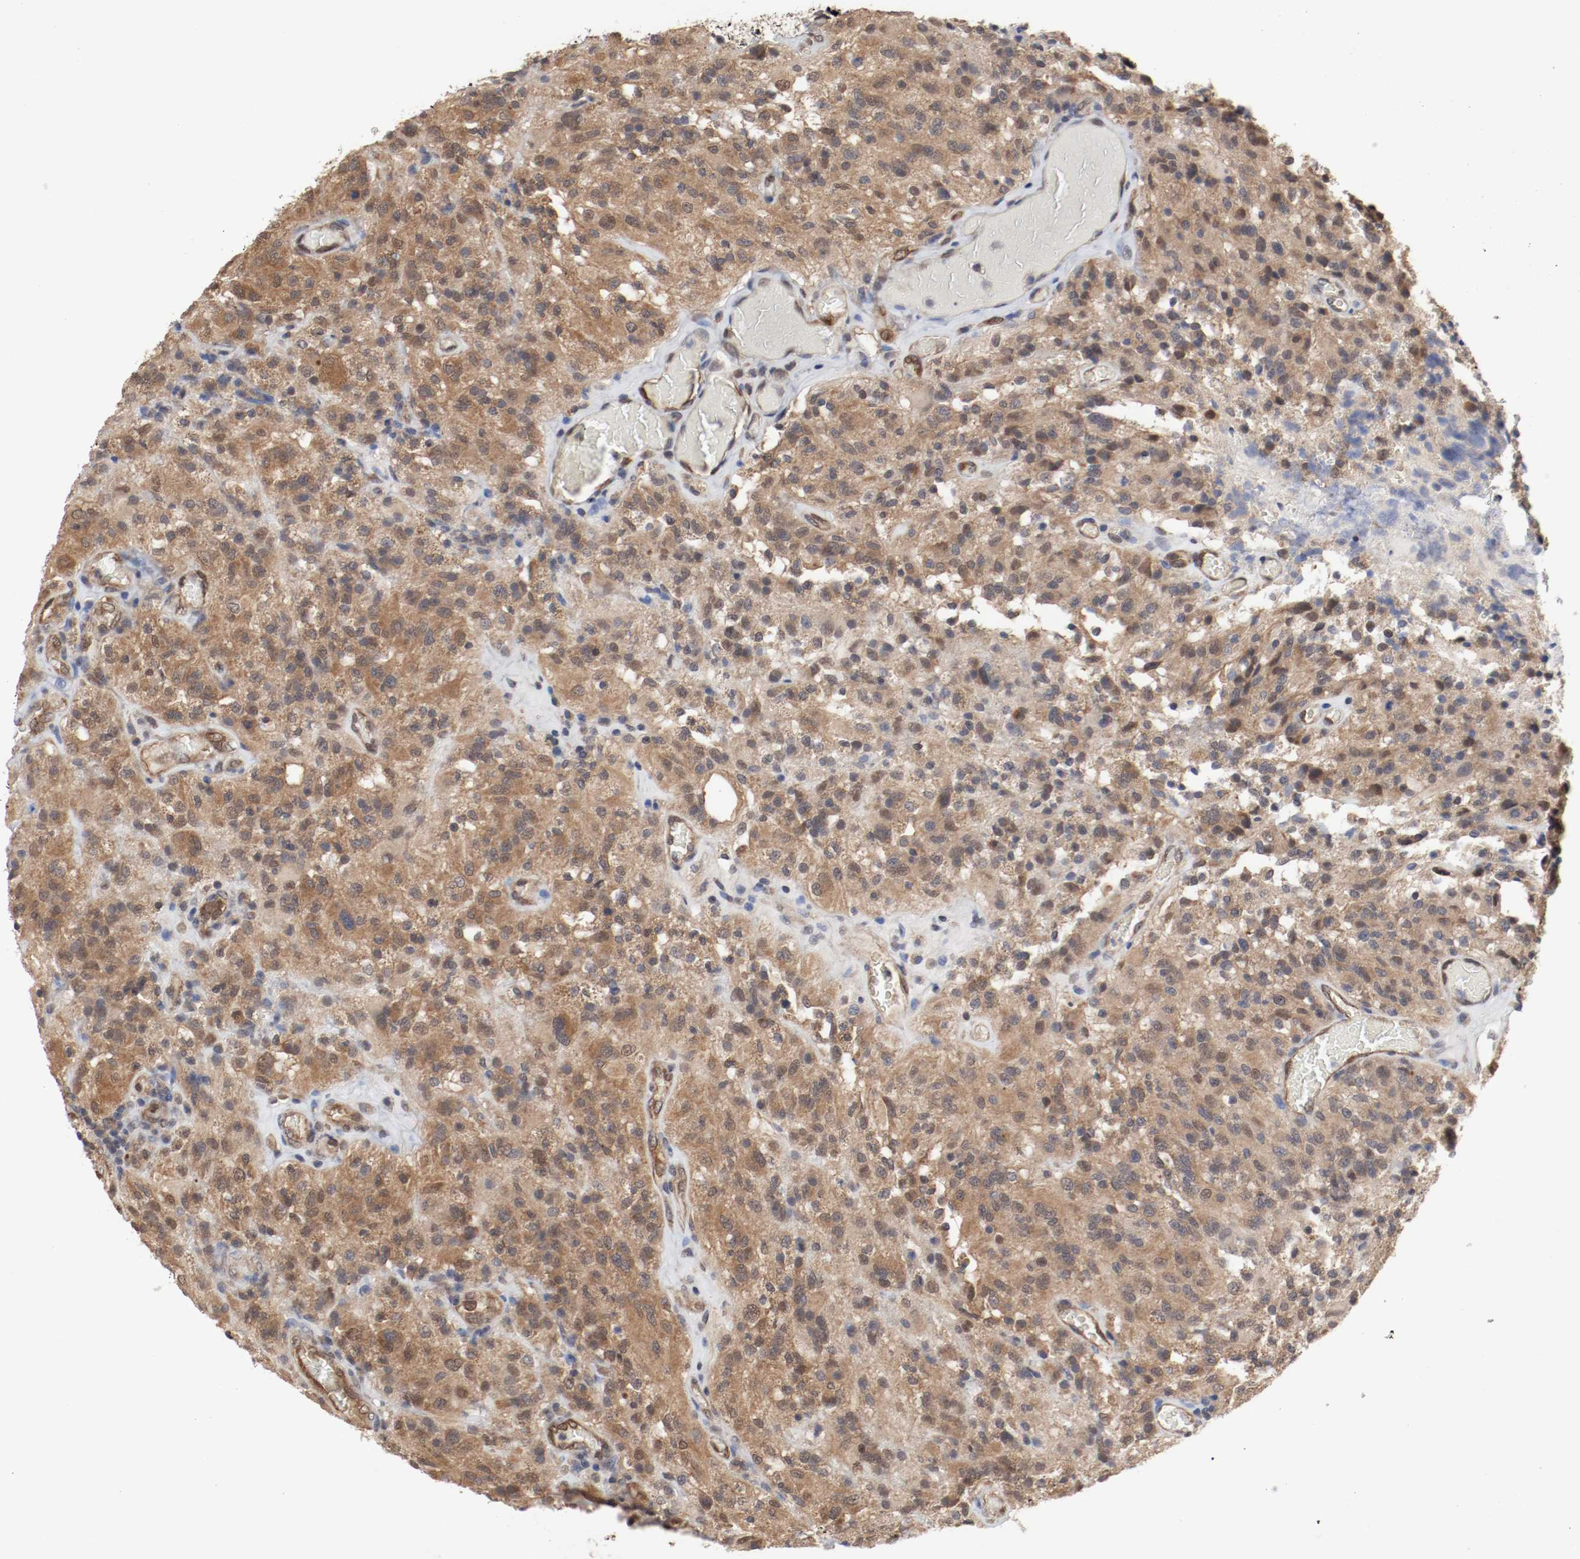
{"staining": {"intensity": "moderate", "quantity": ">75%", "location": "cytoplasmic/membranous,nuclear"}, "tissue": "glioma", "cell_type": "Tumor cells", "image_type": "cancer", "snomed": [{"axis": "morphology", "description": "Normal tissue, NOS"}, {"axis": "morphology", "description": "Glioma, malignant, High grade"}, {"axis": "topography", "description": "Cerebral cortex"}], "caption": "Immunohistochemistry staining of glioma, which reveals medium levels of moderate cytoplasmic/membranous and nuclear staining in approximately >75% of tumor cells indicating moderate cytoplasmic/membranous and nuclear protein staining. The staining was performed using DAB (brown) for protein detection and nuclei were counterstained in hematoxylin (blue).", "gene": "AFG3L2", "patient": {"sex": "male", "age": 56}}